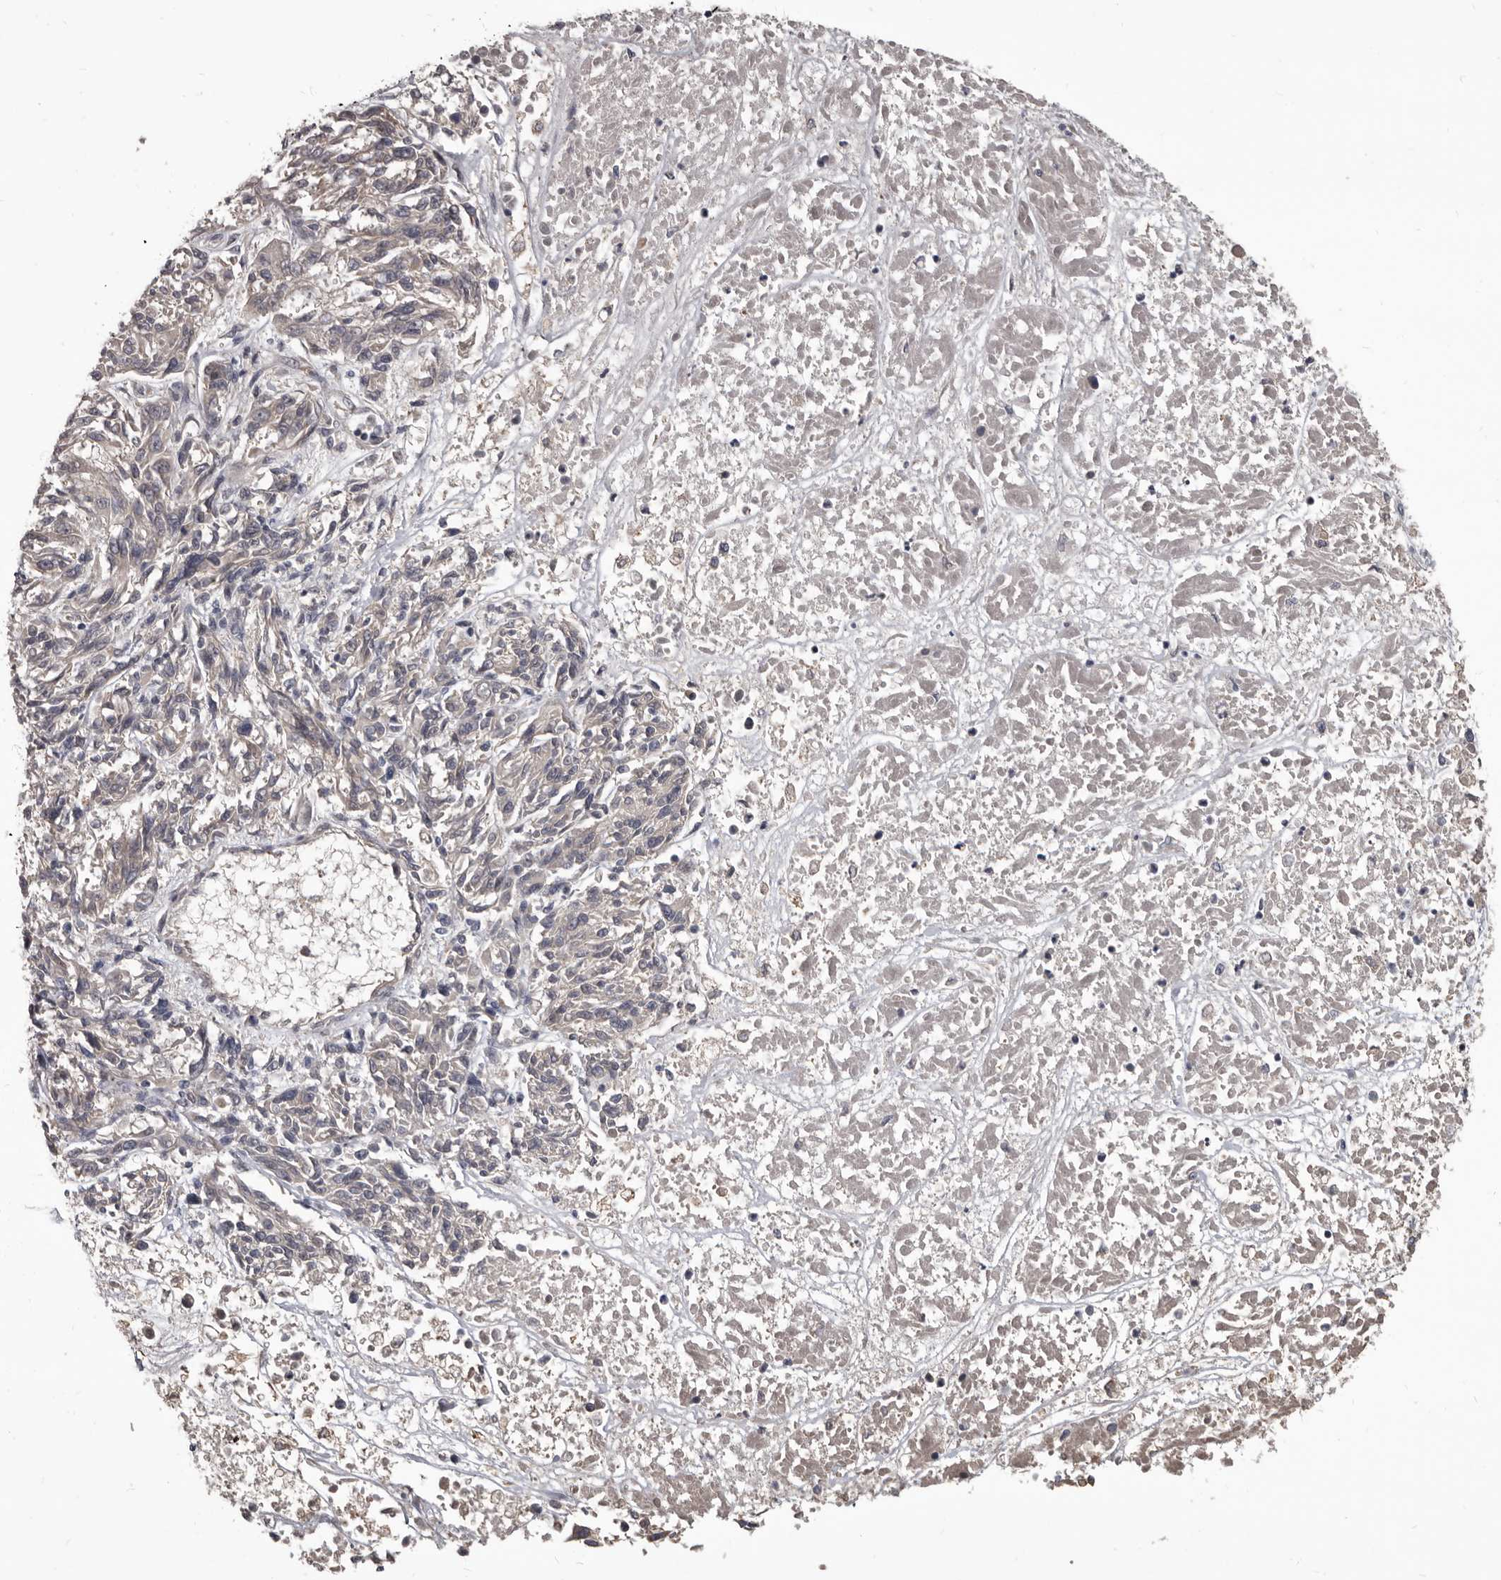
{"staining": {"intensity": "negative", "quantity": "none", "location": "none"}, "tissue": "melanoma", "cell_type": "Tumor cells", "image_type": "cancer", "snomed": [{"axis": "morphology", "description": "Malignant melanoma, NOS"}, {"axis": "topography", "description": "Skin"}], "caption": "Immunohistochemistry histopathology image of malignant melanoma stained for a protein (brown), which demonstrates no expression in tumor cells.", "gene": "ALDH5A1", "patient": {"sex": "male", "age": 53}}